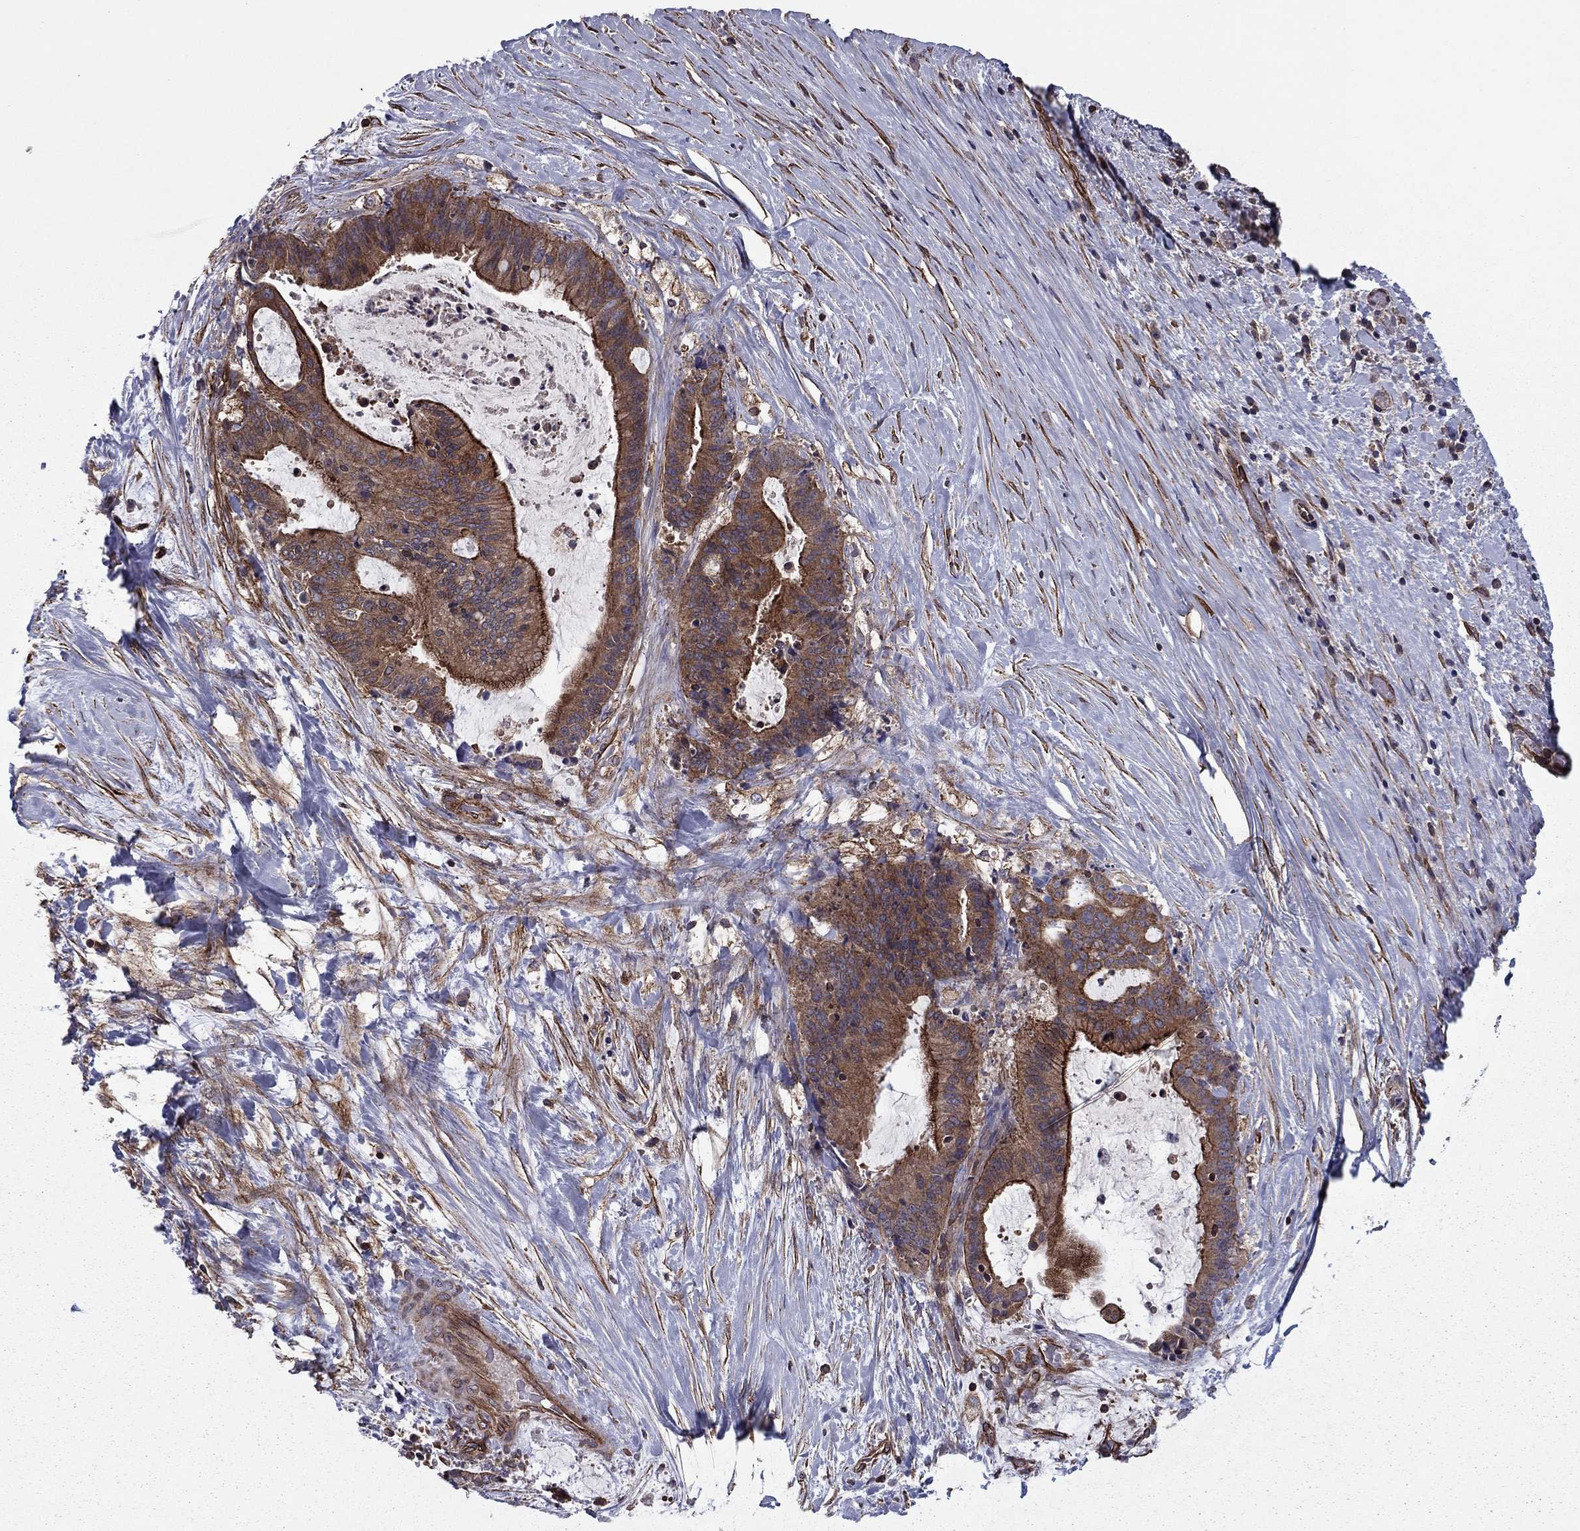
{"staining": {"intensity": "strong", "quantity": ">75%", "location": "cytoplasmic/membranous"}, "tissue": "liver cancer", "cell_type": "Tumor cells", "image_type": "cancer", "snomed": [{"axis": "morphology", "description": "Cholangiocarcinoma"}, {"axis": "topography", "description": "Liver"}], "caption": "Protein expression analysis of human cholangiocarcinoma (liver) reveals strong cytoplasmic/membranous staining in about >75% of tumor cells.", "gene": "SHMT1", "patient": {"sex": "female", "age": 73}}